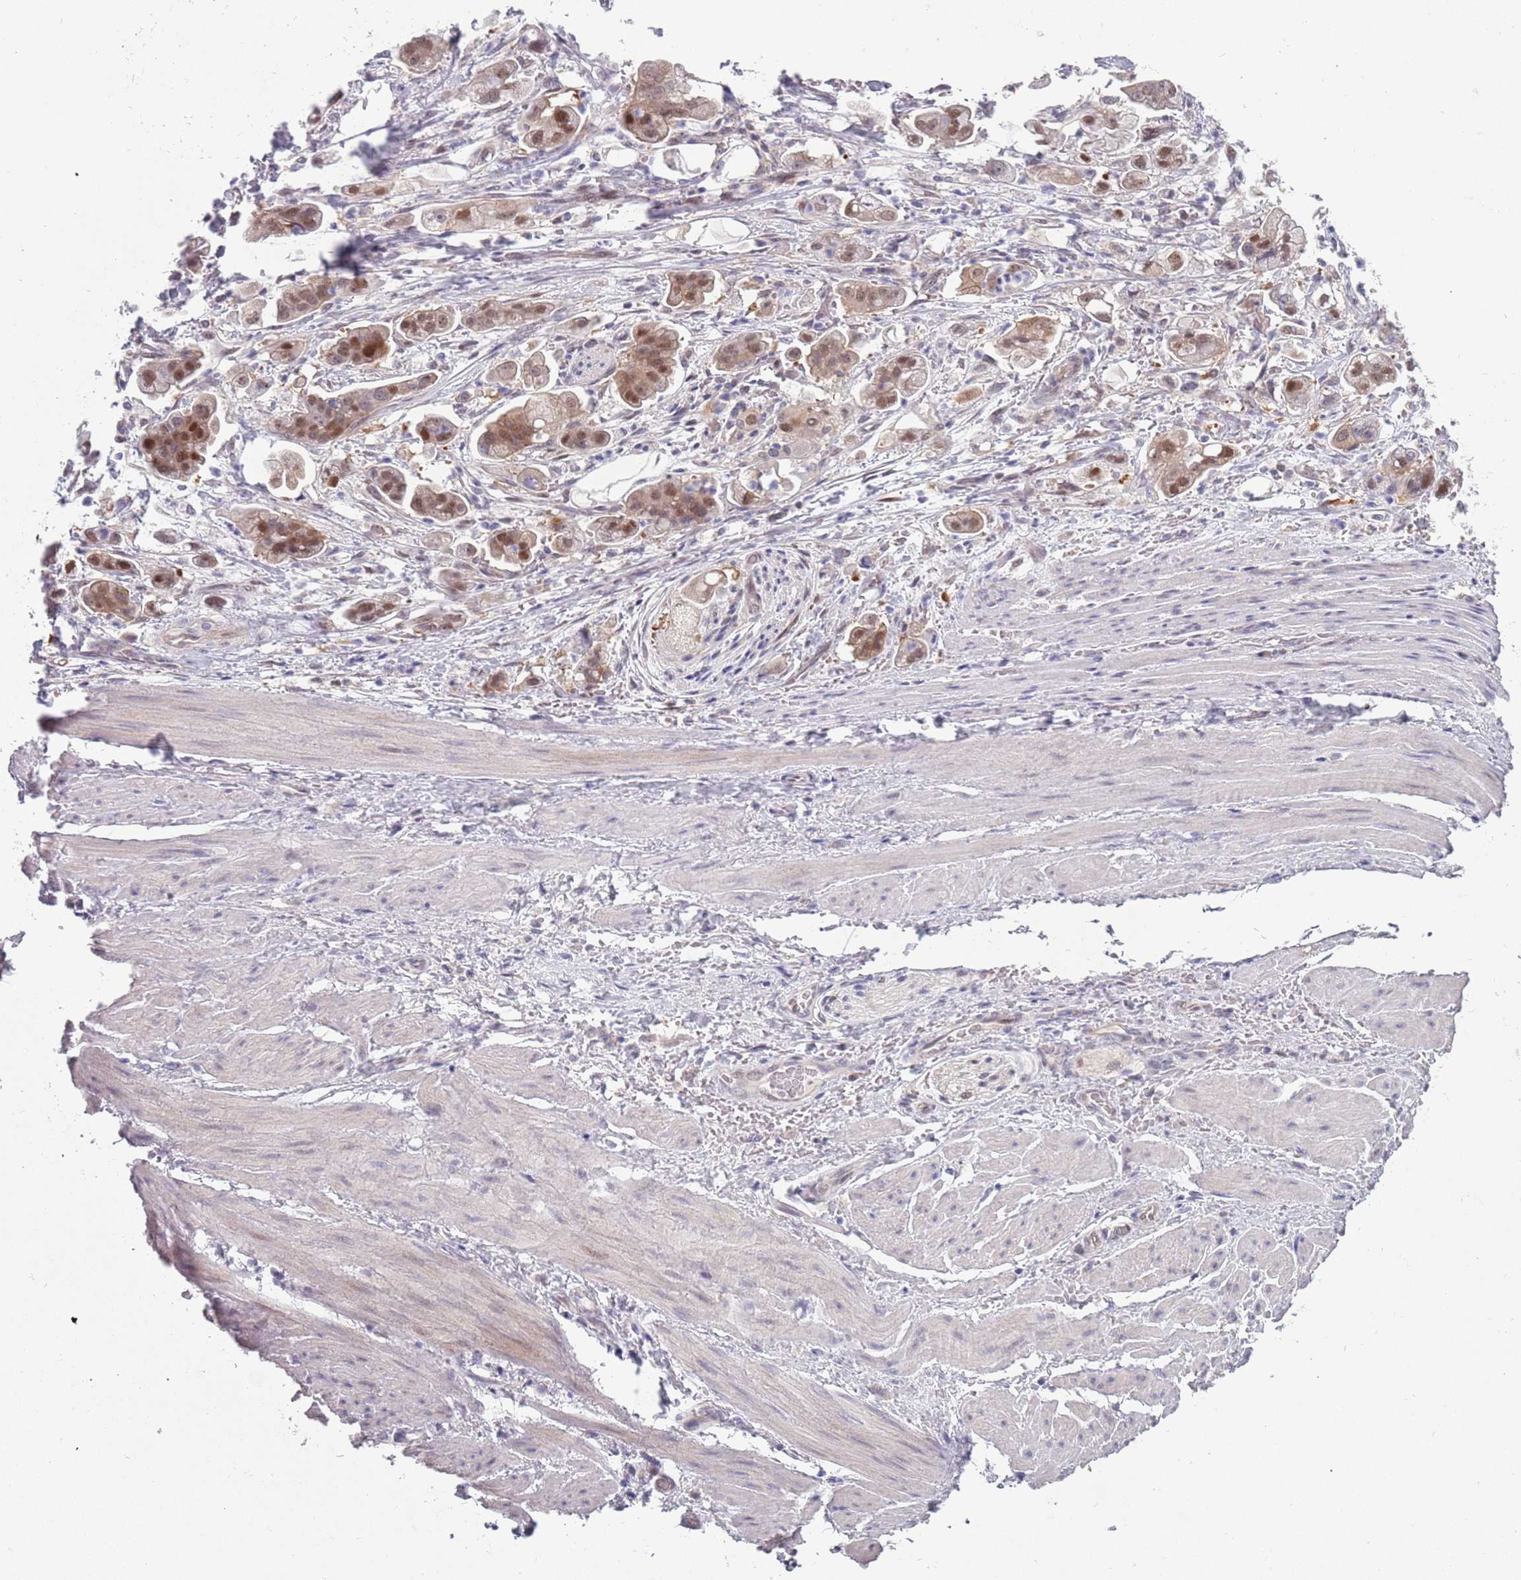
{"staining": {"intensity": "moderate", "quantity": ">75%", "location": "cytoplasmic/membranous,nuclear"}, "tissue": "stomach cancer", "cell_type": "Tumor cells", "image_type": "cancer", "snomed": [{"axis": "morphology", "description": "Adenocarcinoma, NOS"}, {"axis": "topography", "description": "Stomach"}], "caption": "The micrograph reveals immunohistochemical staining of stomach adenocarcinoma. There is moderate cytoplasmic/membranous and nuclear staining is identified in approximately >75% of tumor cells. The protein of interest is shown in brown color, while the nuclei are stained blue.", "gene": "CLNS1A", "patient": {"sex": "male", "age": 62}}